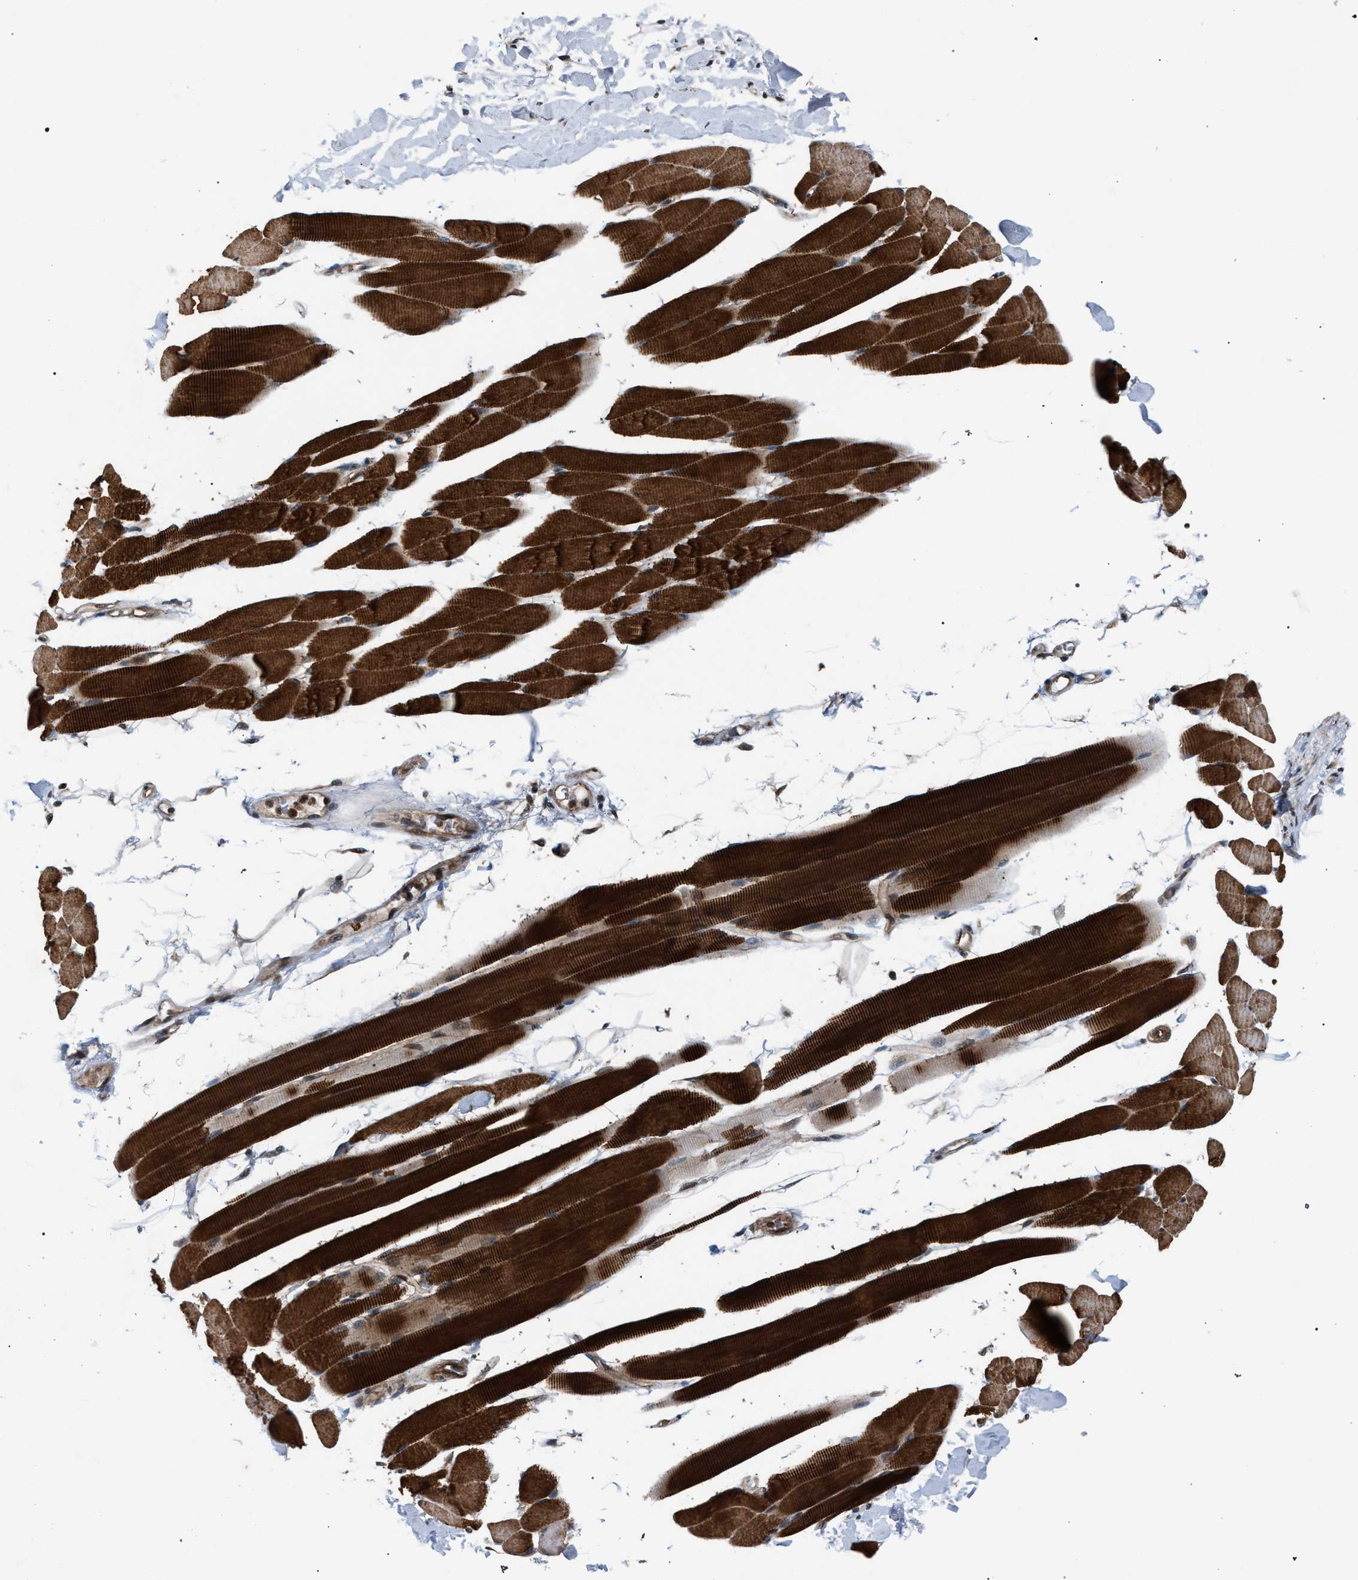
{"staining": {"intensity": "strong", "quantity": ">75%", "location": "cytoplasmic/membranous"}, "tissue": "skeletal muscle", "cell_type": "Myocytes", "image_type": "normal", "snomed": [{"axis": "morphology", "description": "Normal tissue, NOS"}, {"axis": "topography", "description": "Skeletal muscle"}, {"axis": "topography", "description": "Peripheral nerve tissue"}], "caption": "IHC image of unremarkable skeletal muscle: human skeletal muscle stained using immunohistochemistry (IHC) exhibits high levels of strong protein expression localized specifically in the cytoplasmic/membranous of myocytes, appearing as a cytoplasmic/membranous brown color.", "gene": "IRAK4", "patient": {"sex": "female", "age": 84}}